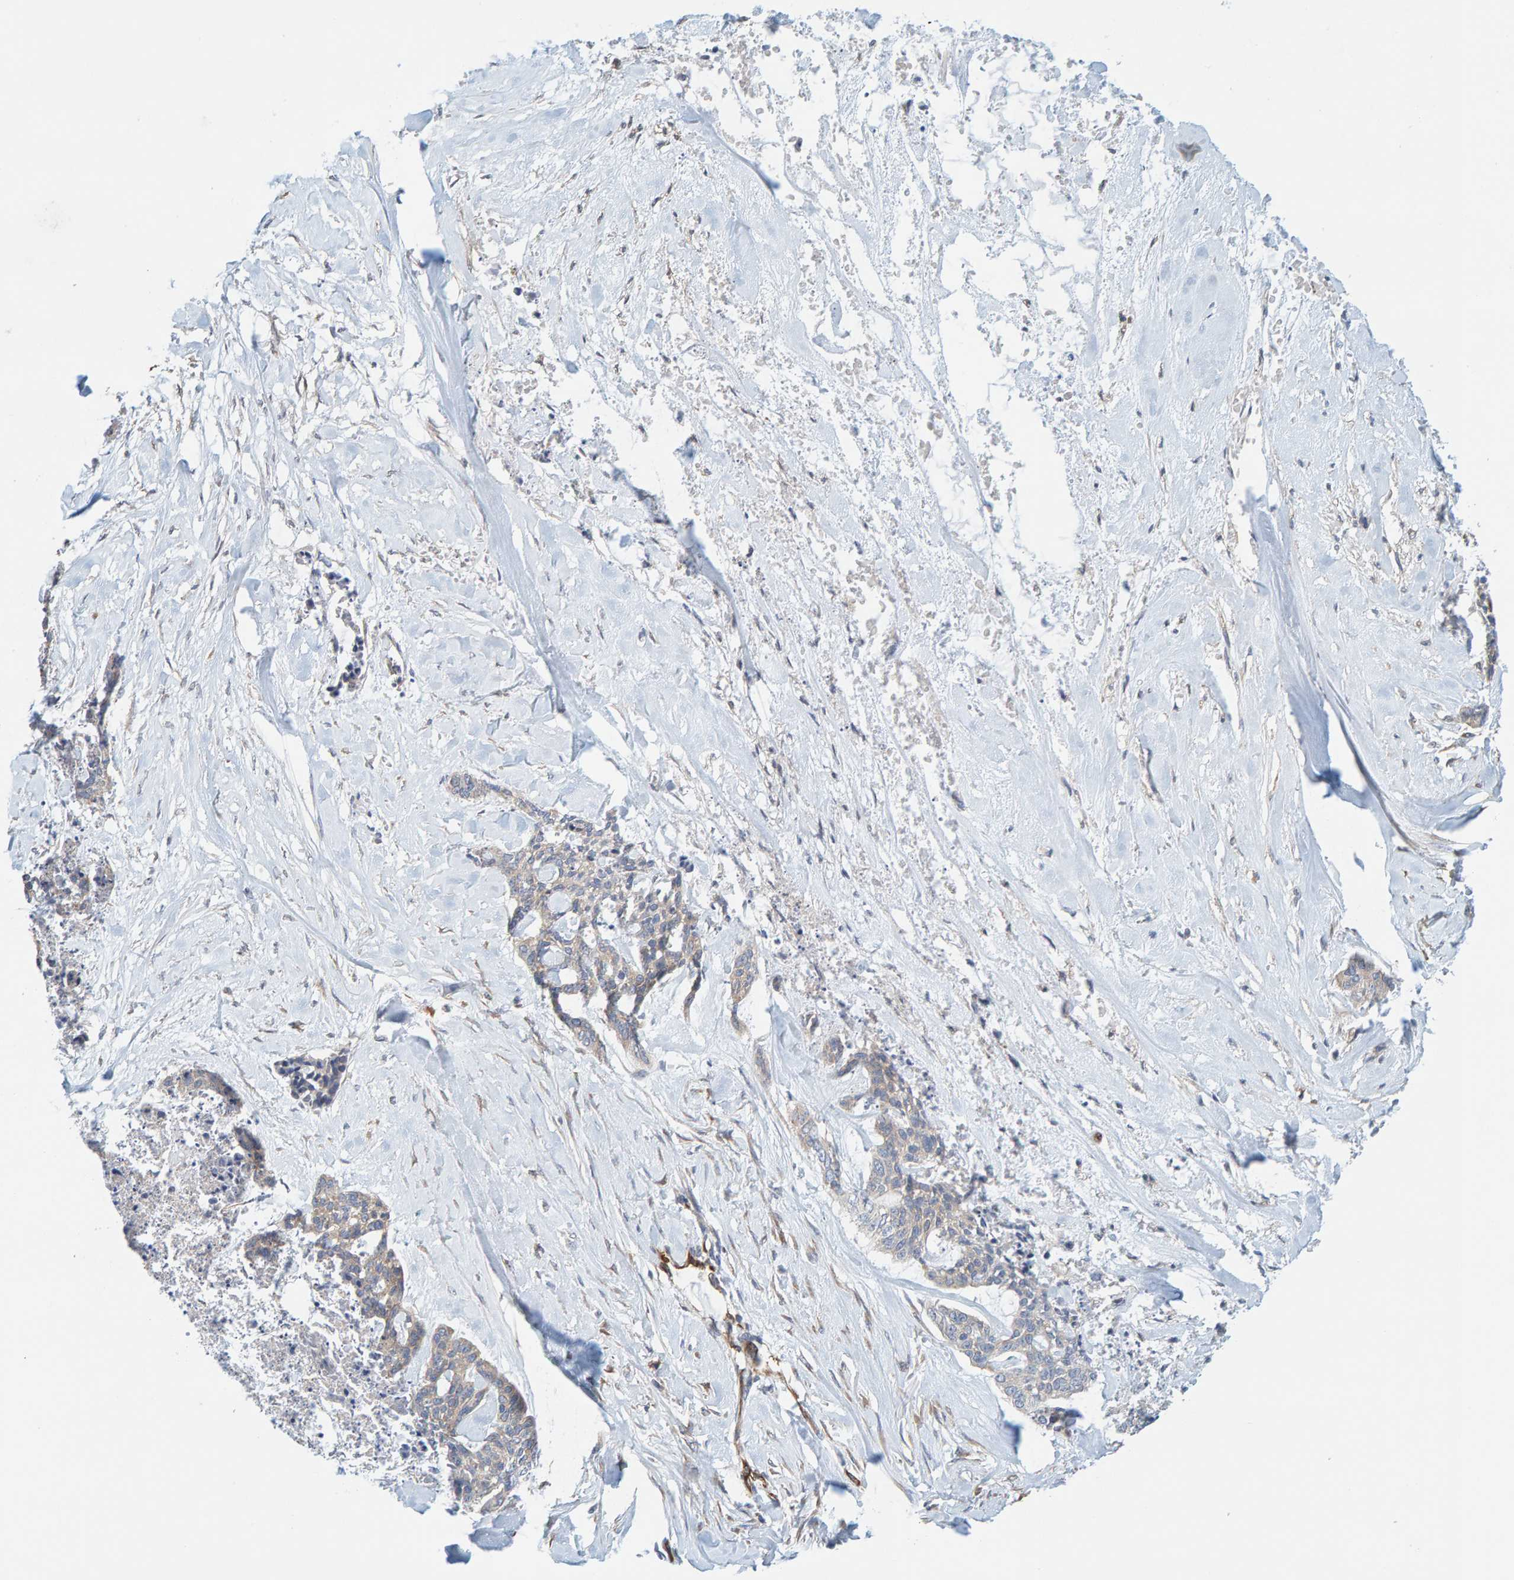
{"staining": {"intensity": "weak", "quantity": "<25%", "location": "cytoplasmic/membranous"}, "tissue": "skin cancer", "cell_type": "Tumor cells", "image_type": "cancer", "snomed": [{"axis": "morphology", "description": "Basal cell carcinoma"}, {"axis": "topography", "description": "Skin"}], "caption": "Basal cell carcinoma (skin) was stained to show a protein in brown. There is no significant positivity in tumor cells.", "gene": "PRKD2", "patient": {"sex": "female", "age": 64}}